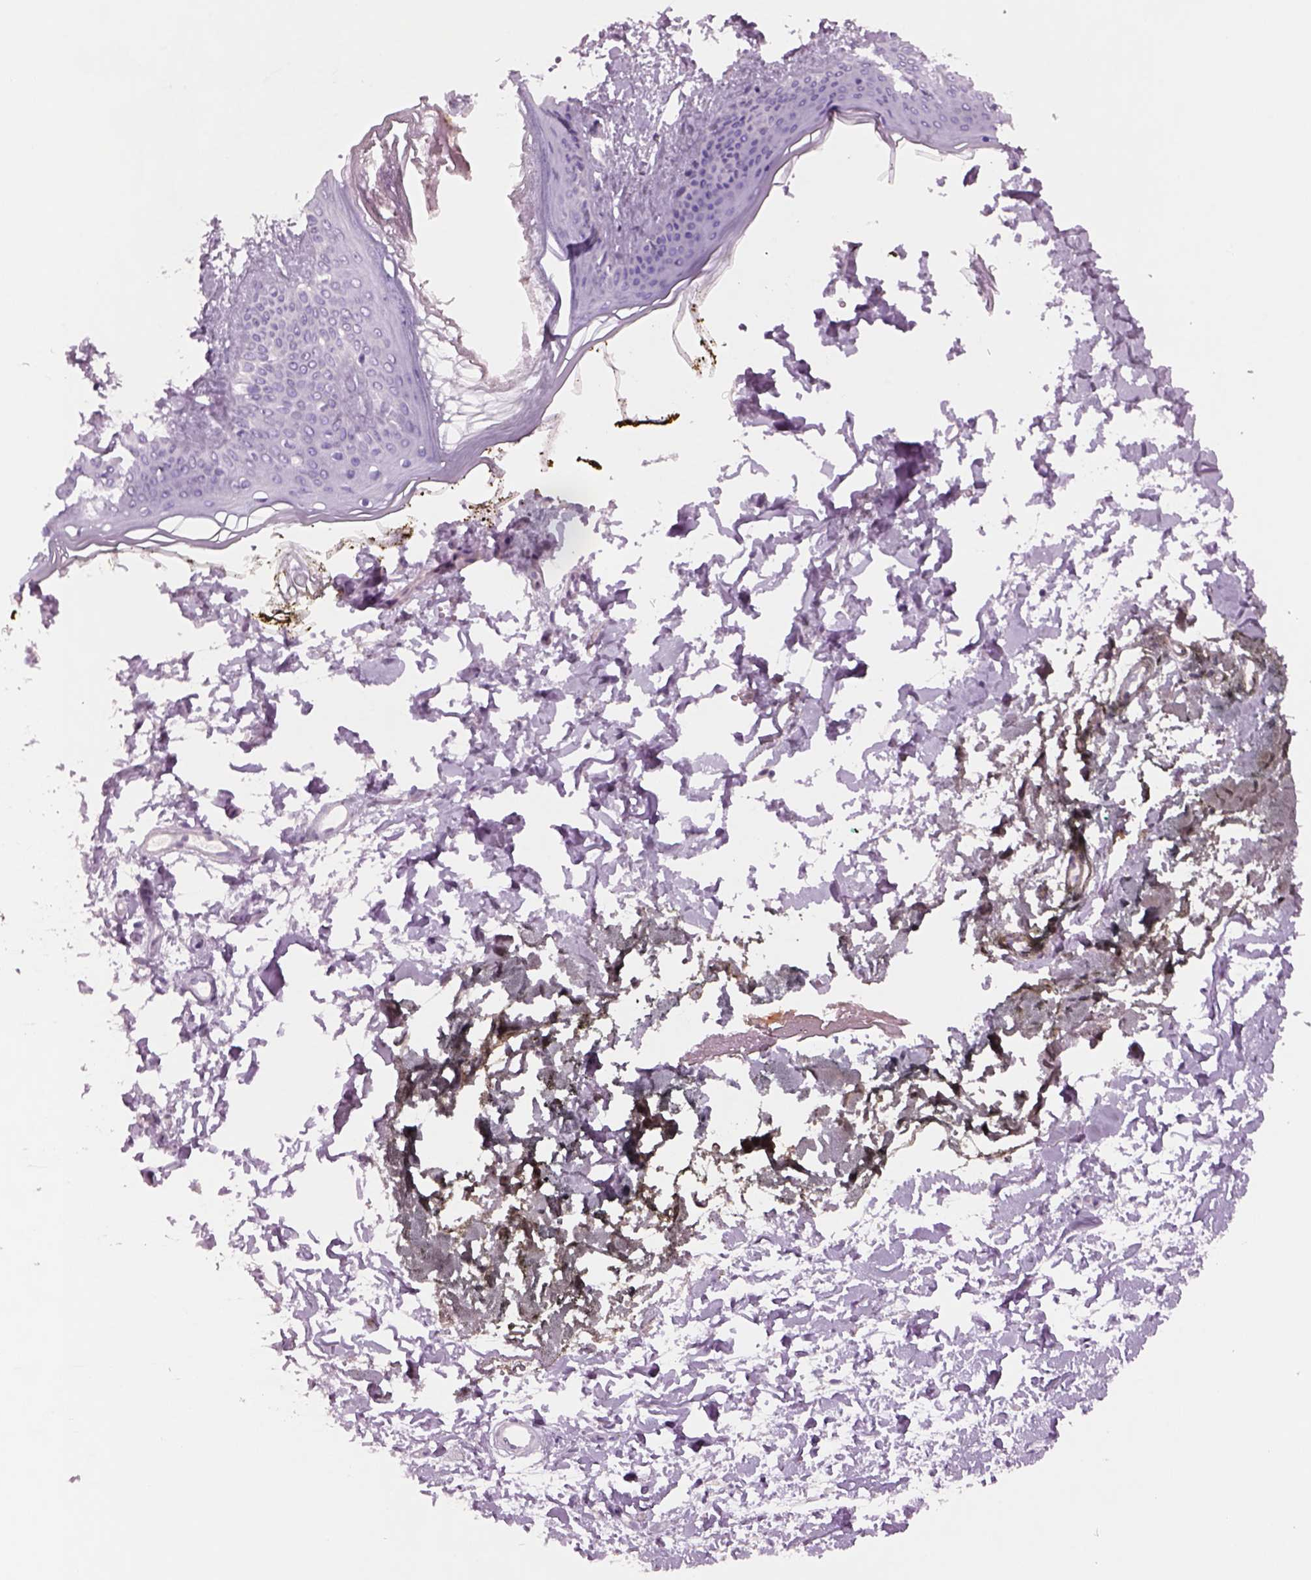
{"staining": {"intensity": "negative", "quantity": "none", "location": "none"}, "tissue": "skin", "cell_type": "Fibroblasts", "image_type": "normal", "snomed": [{"axis": "morphology", "description": "Normal tissue, NOS"}, {"axis": "topography", "description": "Skin"}], "caption": "This is an IHC micrograph of benign human skin. There is no positivity in fibroblasts.", "gene": "RHO", "patient": {"sex": "female", "age": 34}}